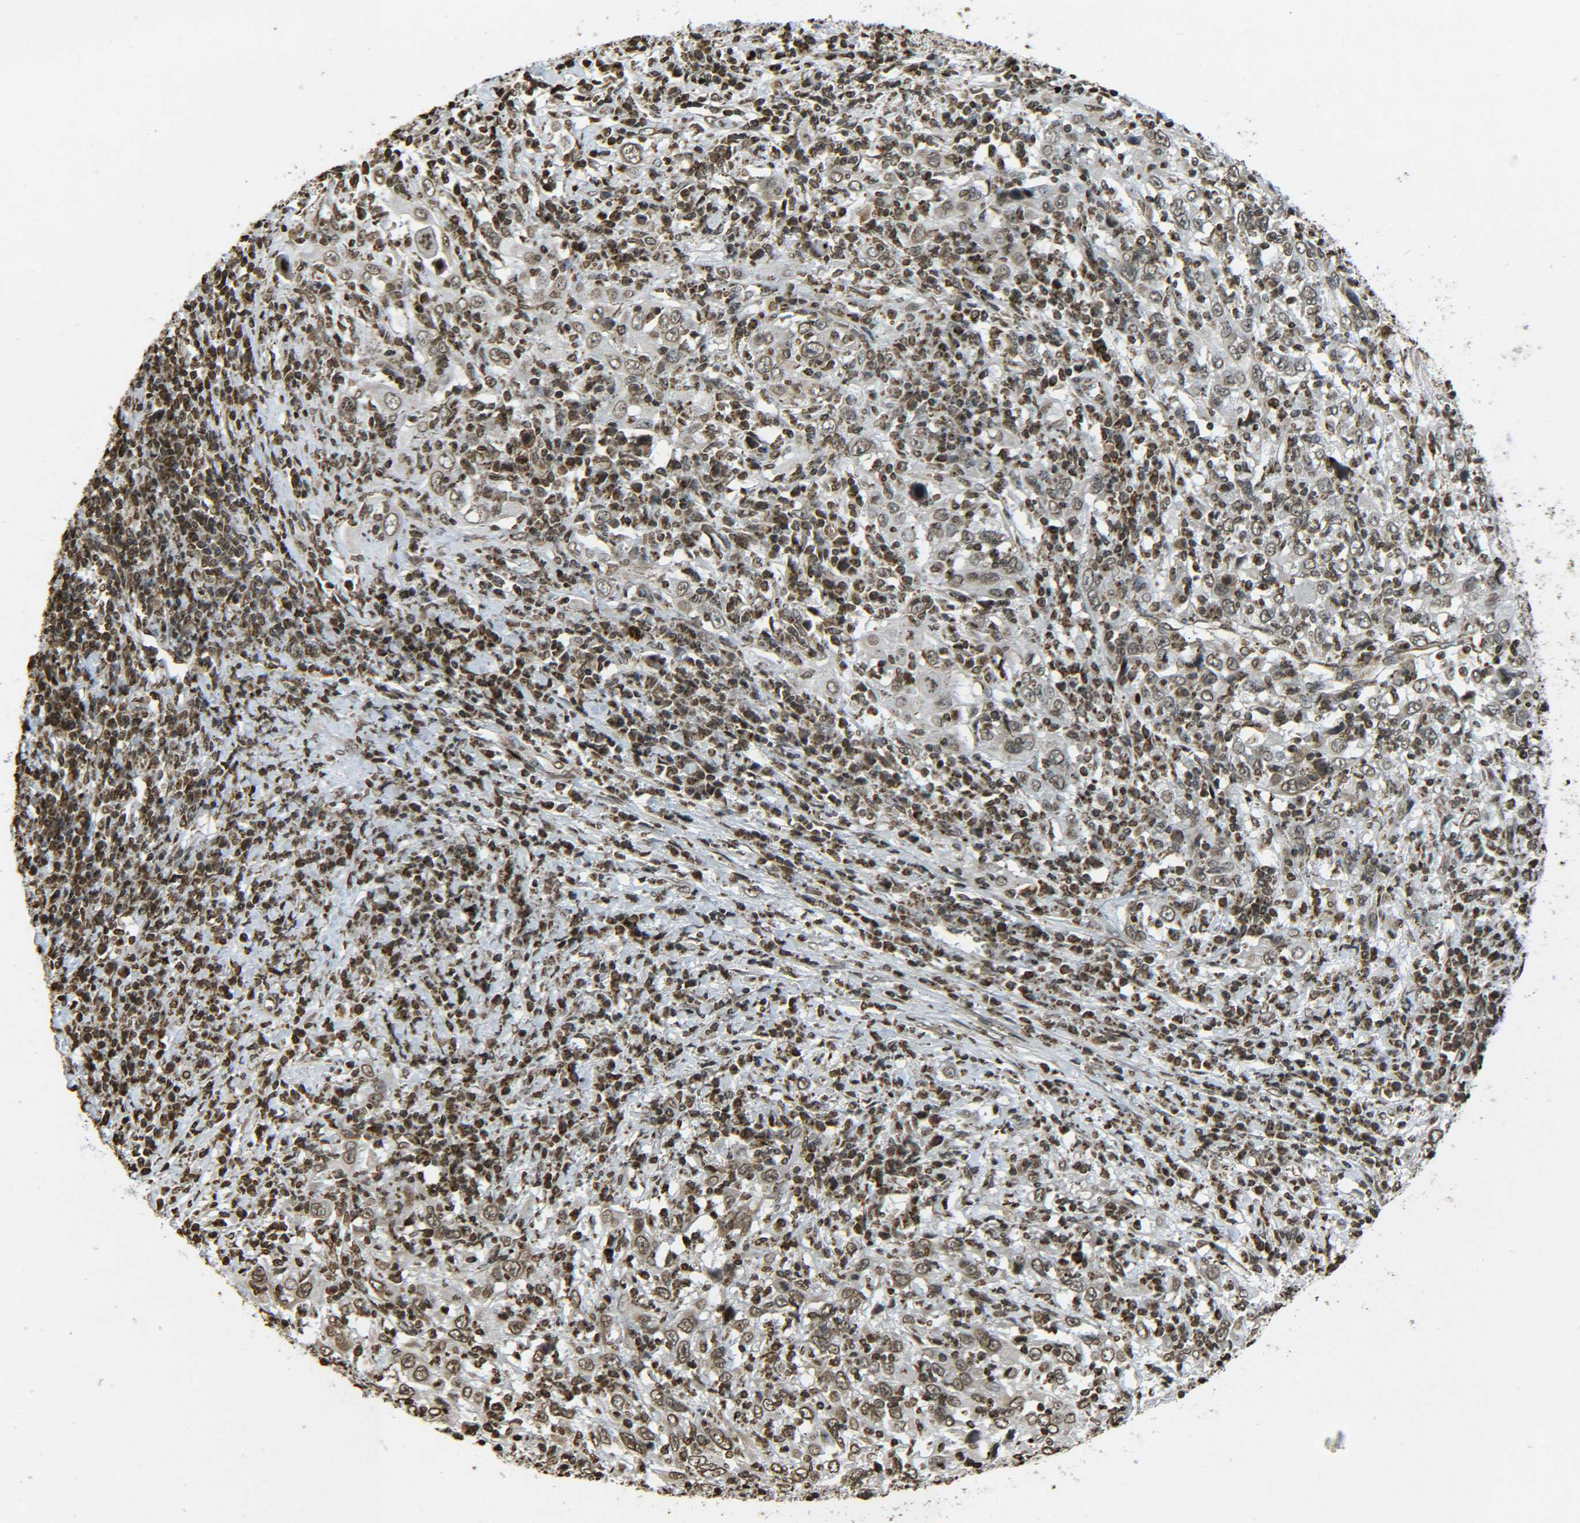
{"staining": {"intensity": "moderate", "quantity": ">75%", "location": "cytoplasmic/membranous,nuclear"}, "tissue": "cervical cancer", "cell_type": "Tumor cells", "image_type": "cancer", "snomed": [{"axis": "morphology", "description": "Squamous cell carcinoma, NOS"}, {"axis": "topography", "description": "Cervix"}], "caption": "Cervical cancer (squamous cell carcinoma) stained with IHC shows moderate cytoplasmic/membranous and nuclear staining in about >75% of tumor cells. (IHC, brightfield microscopy, high magnification).", "gene": "NEUROG2", "patient": {"sex": "female", "age": 46}}